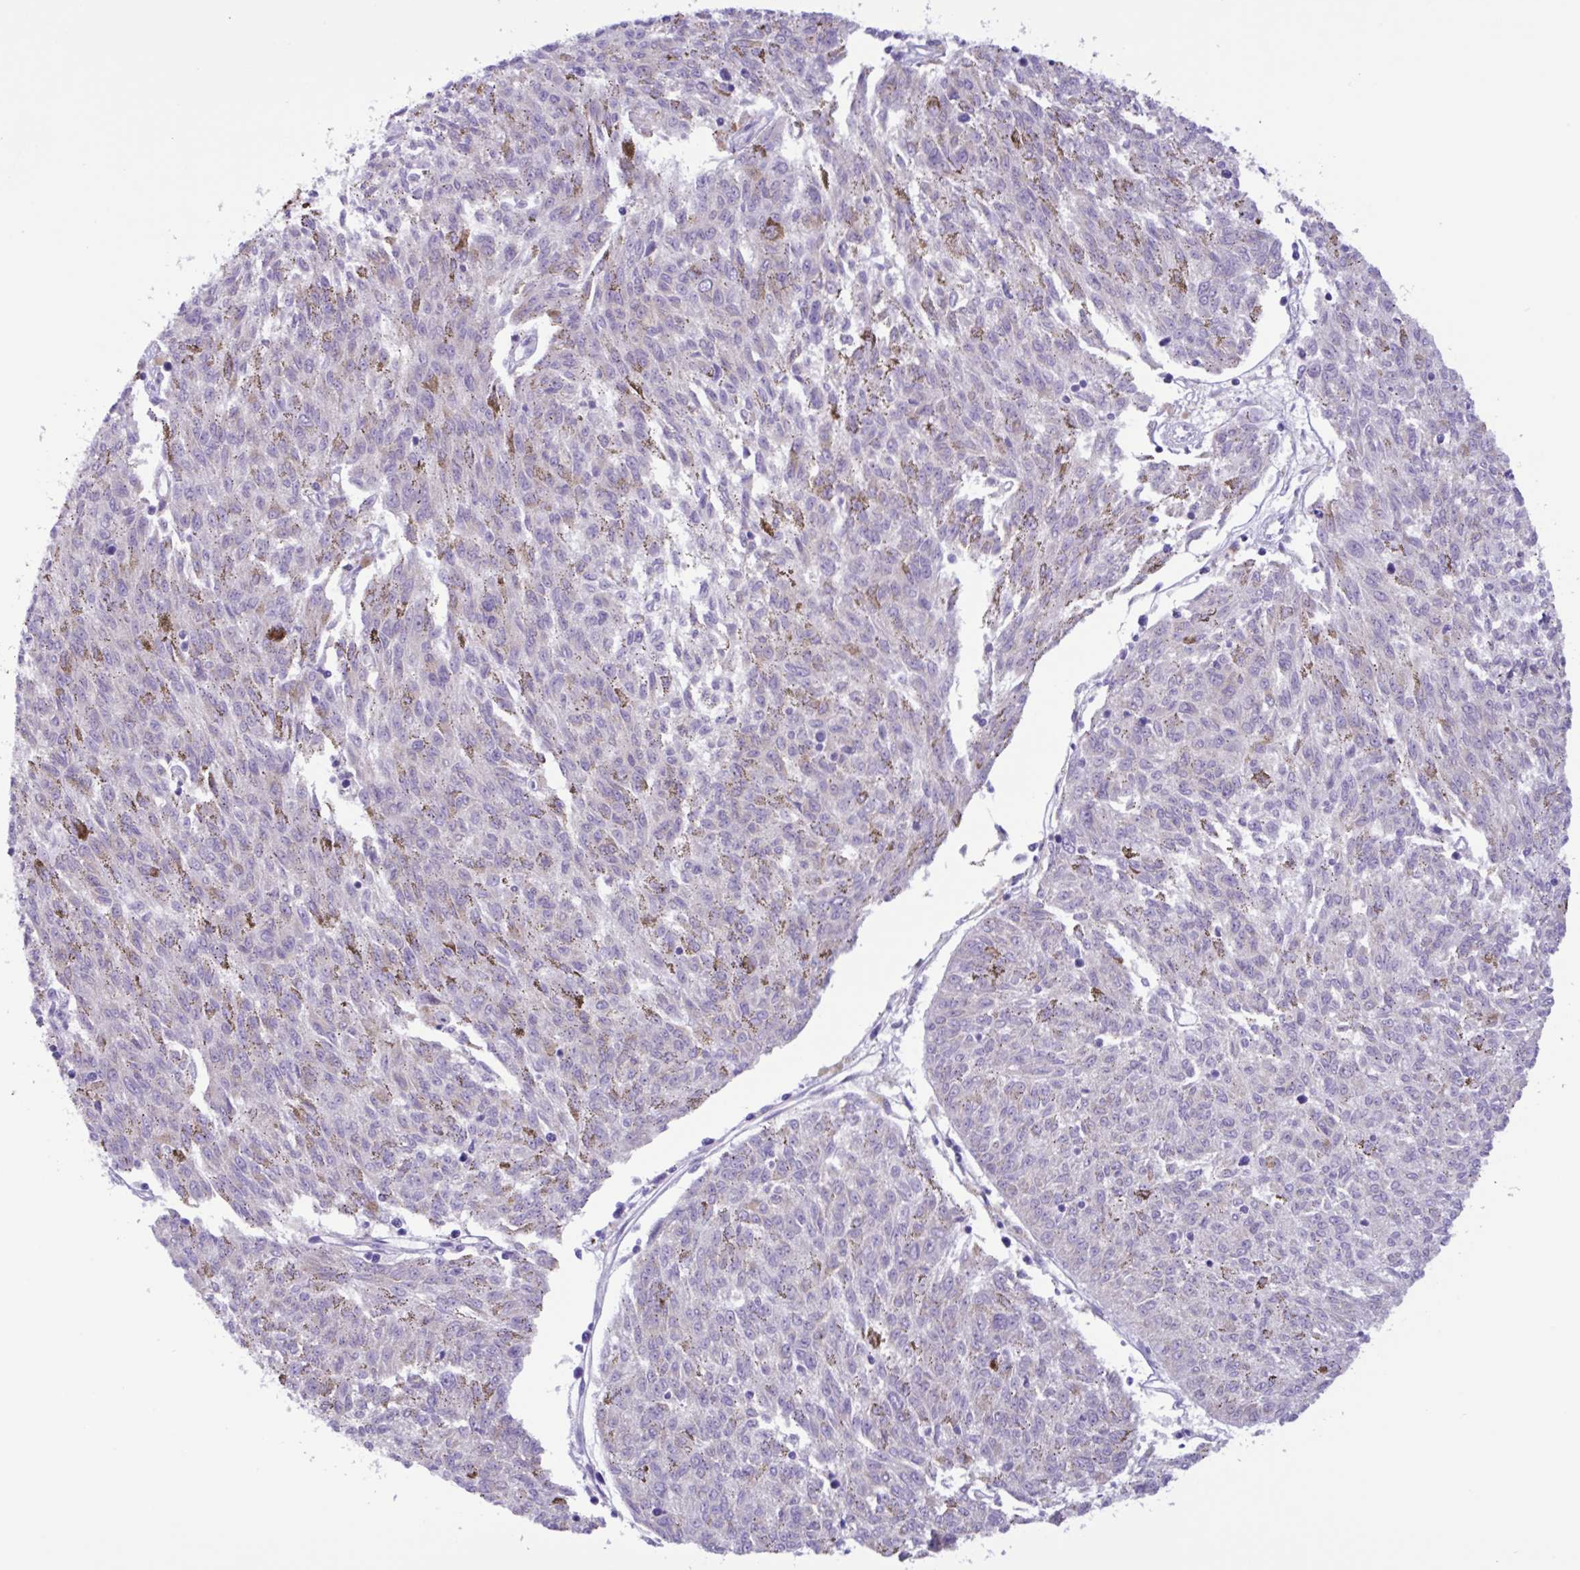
{"staining": {"intensity": "weak", "quantity": "25%-75%", "location": "cytoplasmic/membranous"}, "tissue": "melanoma", "cell_type": "Tumor cells", "image_type": "cancer", "snomed": [{"axis": "morphology", "description": "Malignant melanoma, NOS"}, {"axis": "topography", "description": "Skin"}], "caption": "Malignant melanoma stained with a brown dye displays weak cytoplasmic/membranous positive staining in about 25%-75% of tumor cells.", "gene": "SREBF1", "patient": {"sex": "female", "age": 72}}